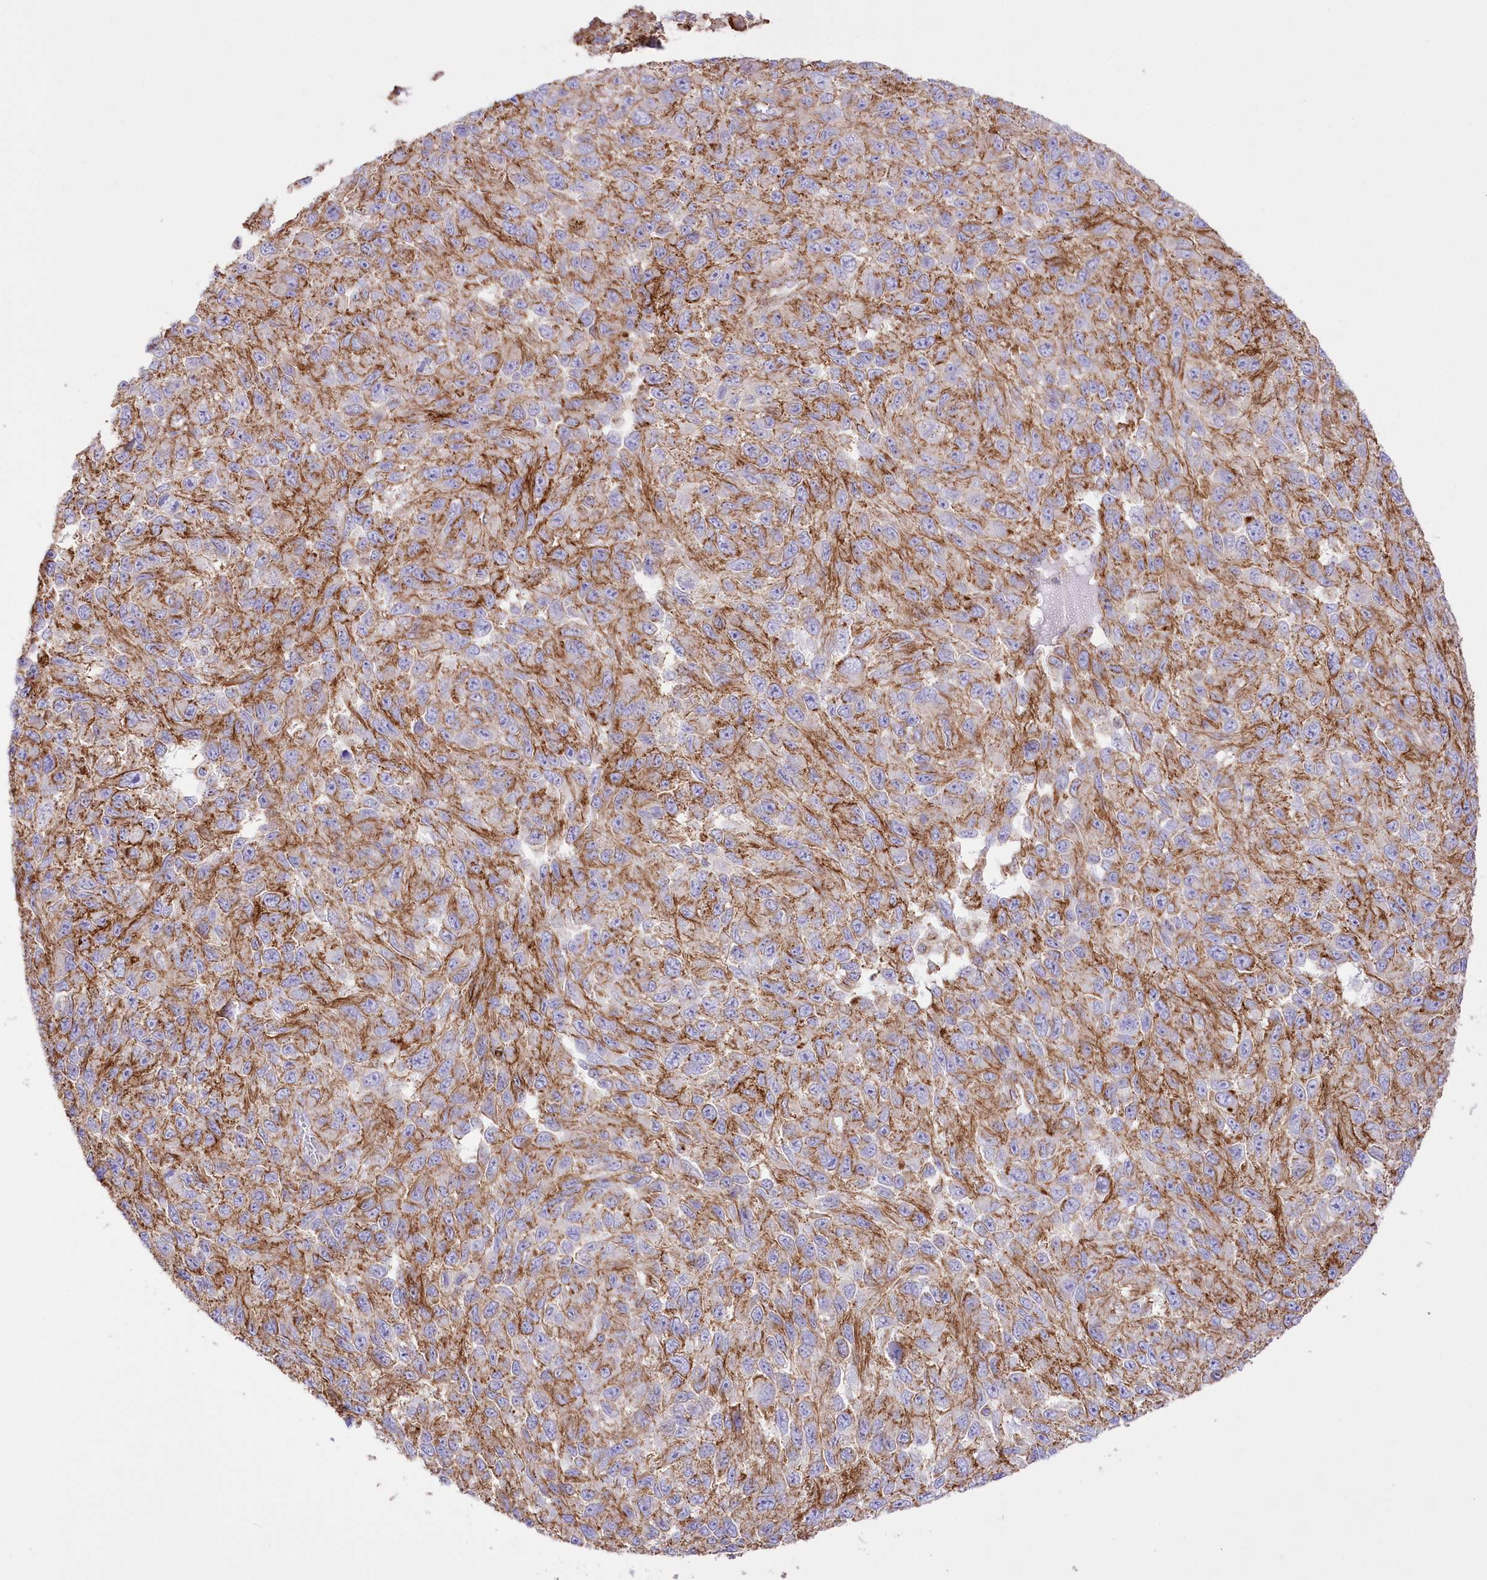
{"staining": {"intensity": "moderate", "quantity": ">75%", "location": "cytoplasmic/membranous"}, "tissue": "melanoma", "cell_type": "Tumor cells", "image_type": "cancer", "snomed": [{"axis": "morphology", "description": "Malignant melanoma, NOS"}, {"axis": "topography", "description": "Skin"}], "caption": "Immunohistochemistry image of neoplastic tissue: human melanoma stained using IHC displays medium levels of moderate protein expression localized specifically in the cytoplasmic/membranous of tumor cells, appearing as a cytoplasmic/membranous brown color.", "gene": "FAM216A", "patient": {"sex": "female", "age": 96}}